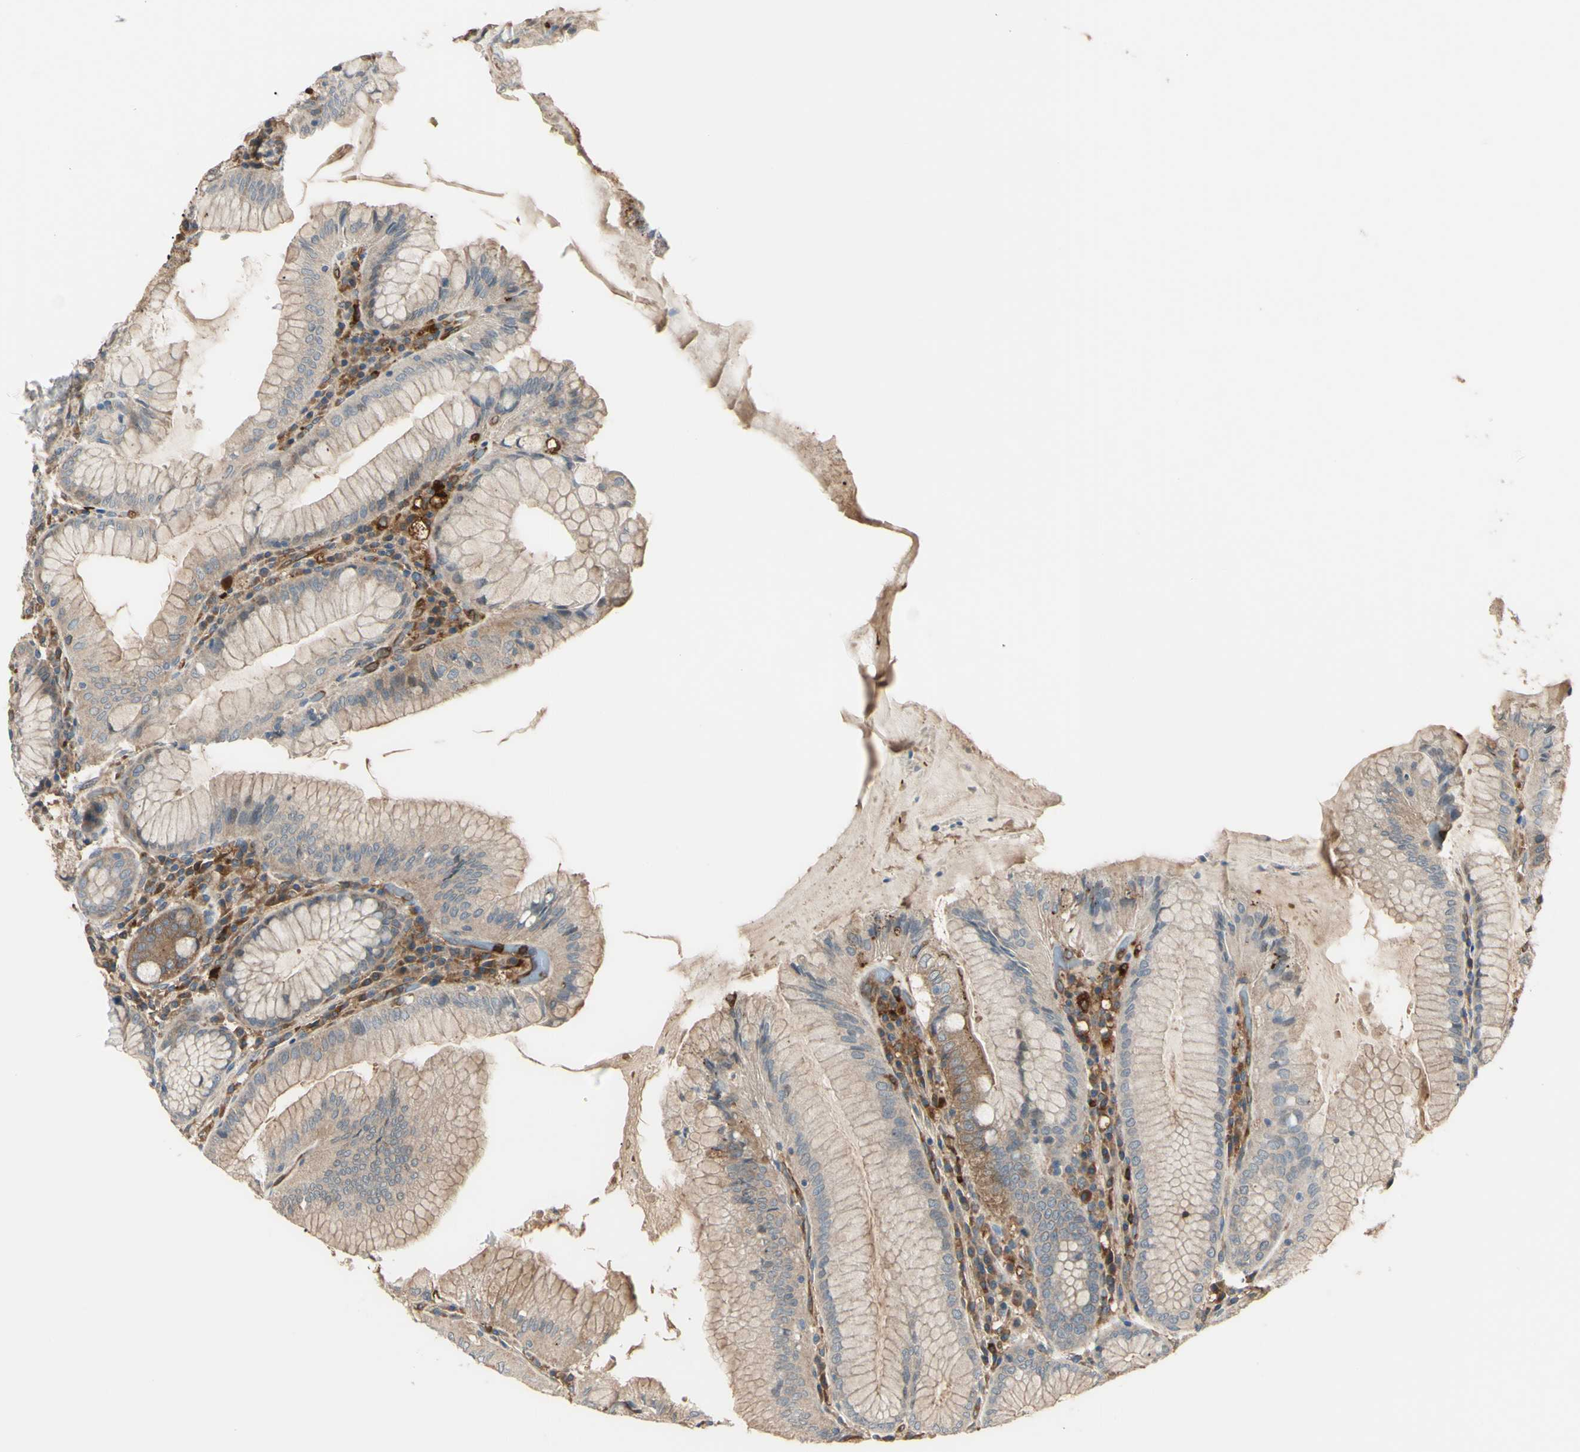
{"staining": {"intensity": "moderate", "quantity": ">75%", "location": "cytoplasmic/membranous"}, "tissue": "stomach", "cell_type": "Glandular cells", "image_type": "normal", "snomed": [{"axis": "morphology", "description": "Normal tissue, NOS"}, {"axis": "topography", "description": "Stomach, lower"}], "caption": "Stomach stained with a brown dye reveals moderate cytoplasmic/membranous positive positivity in about >75% of glandular cells.", "gene": "PTPN12", "patient": {"sex": "female", "age": 76}}